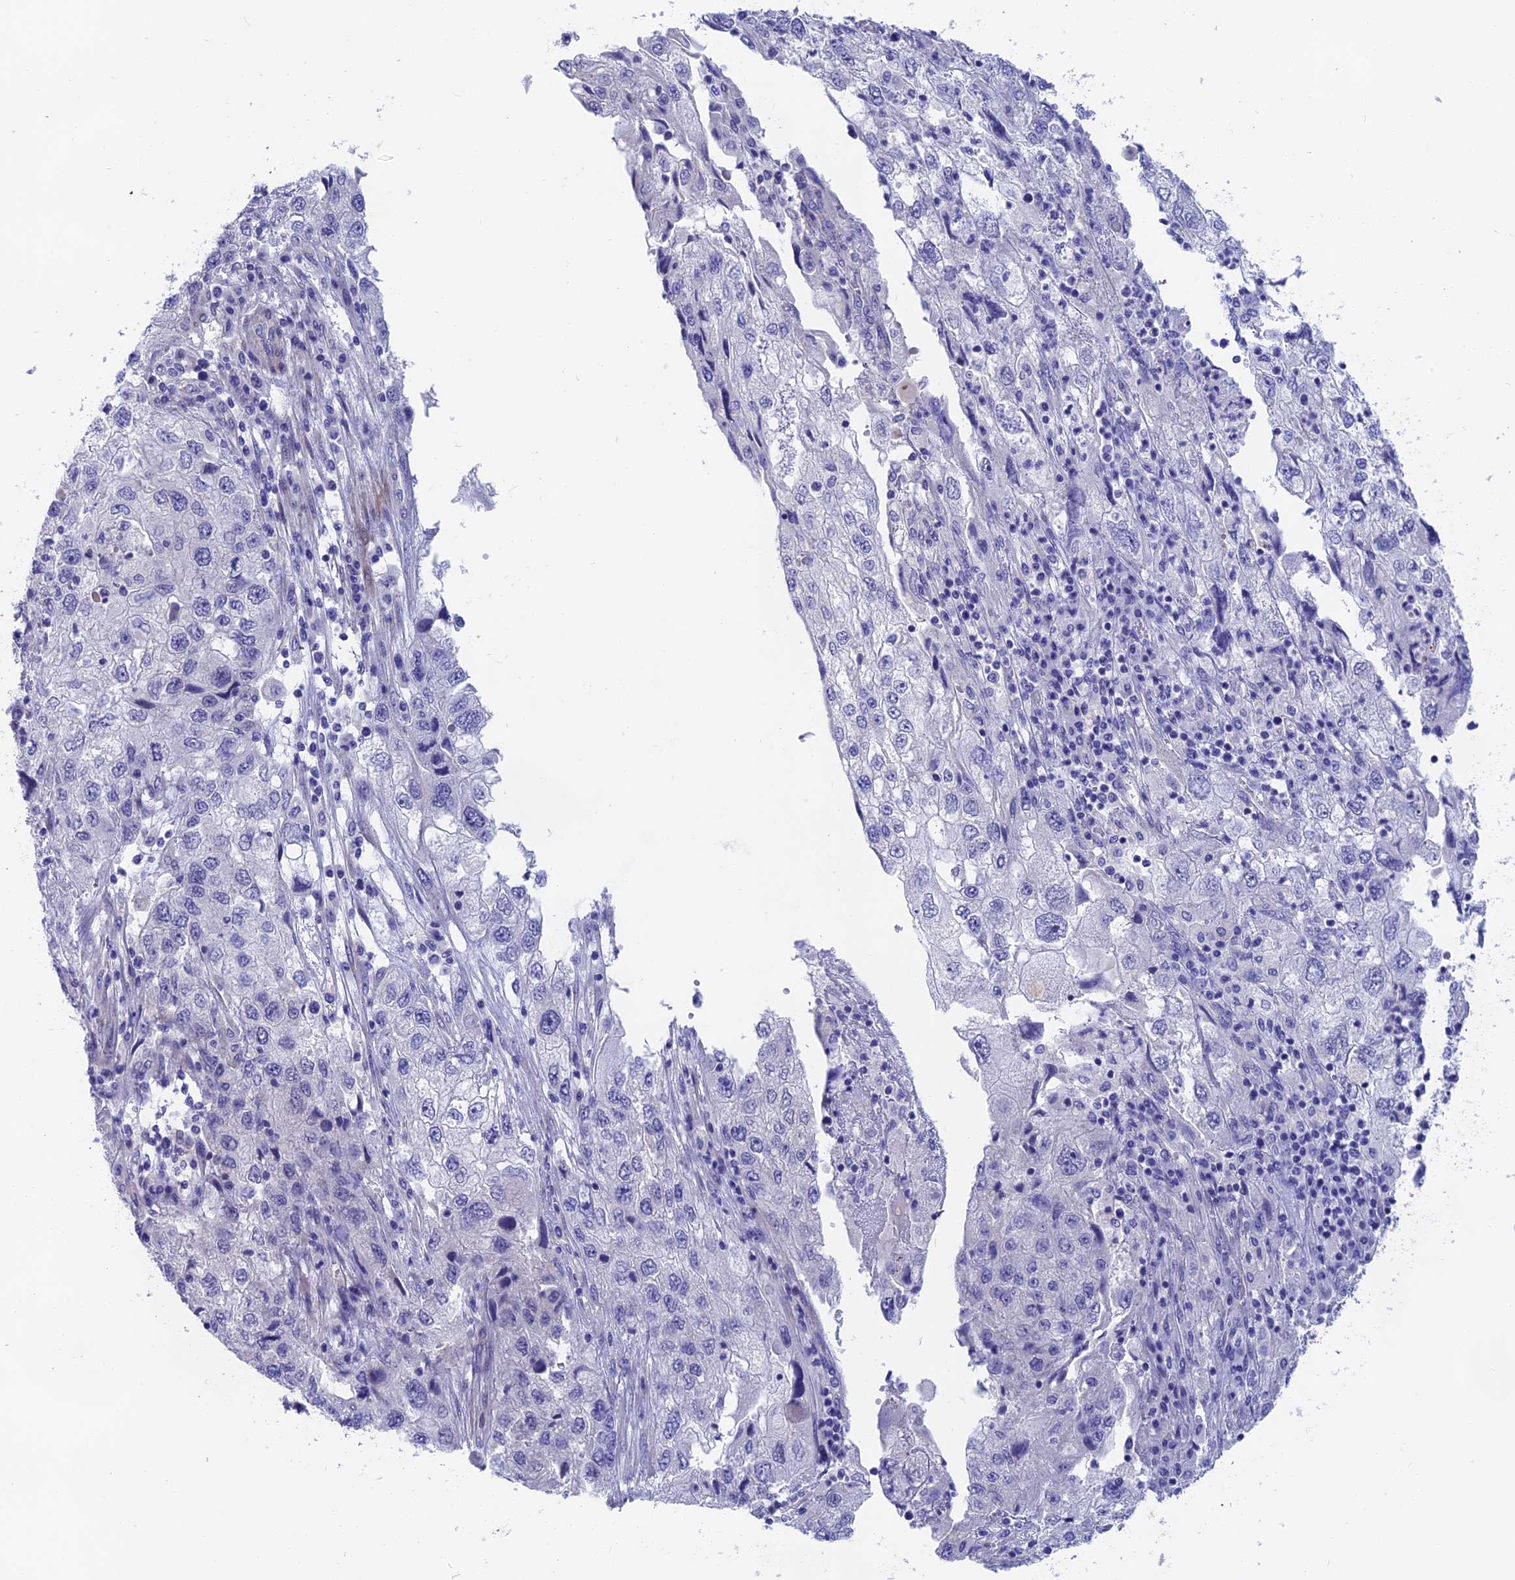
{"staining": {"intensity": "negative", "quantity": "none", "location": "none"}, "tissue": "endometrial cancer", "cell_type": "Tumor cells", "image_type": "cancer", "snomed": [{"axis": "morphology", "description": "Adenocarcinoma, NOS"}, {"axis": "topography", "description": "Endometrium"}], "caption": "An IHC photomicrograph of endometrial cancer is shown. There is no staining in tumor cells of endometrial cancer.", "gene": "GLB1L", "patient": {"sex": "female", "age": 49}}